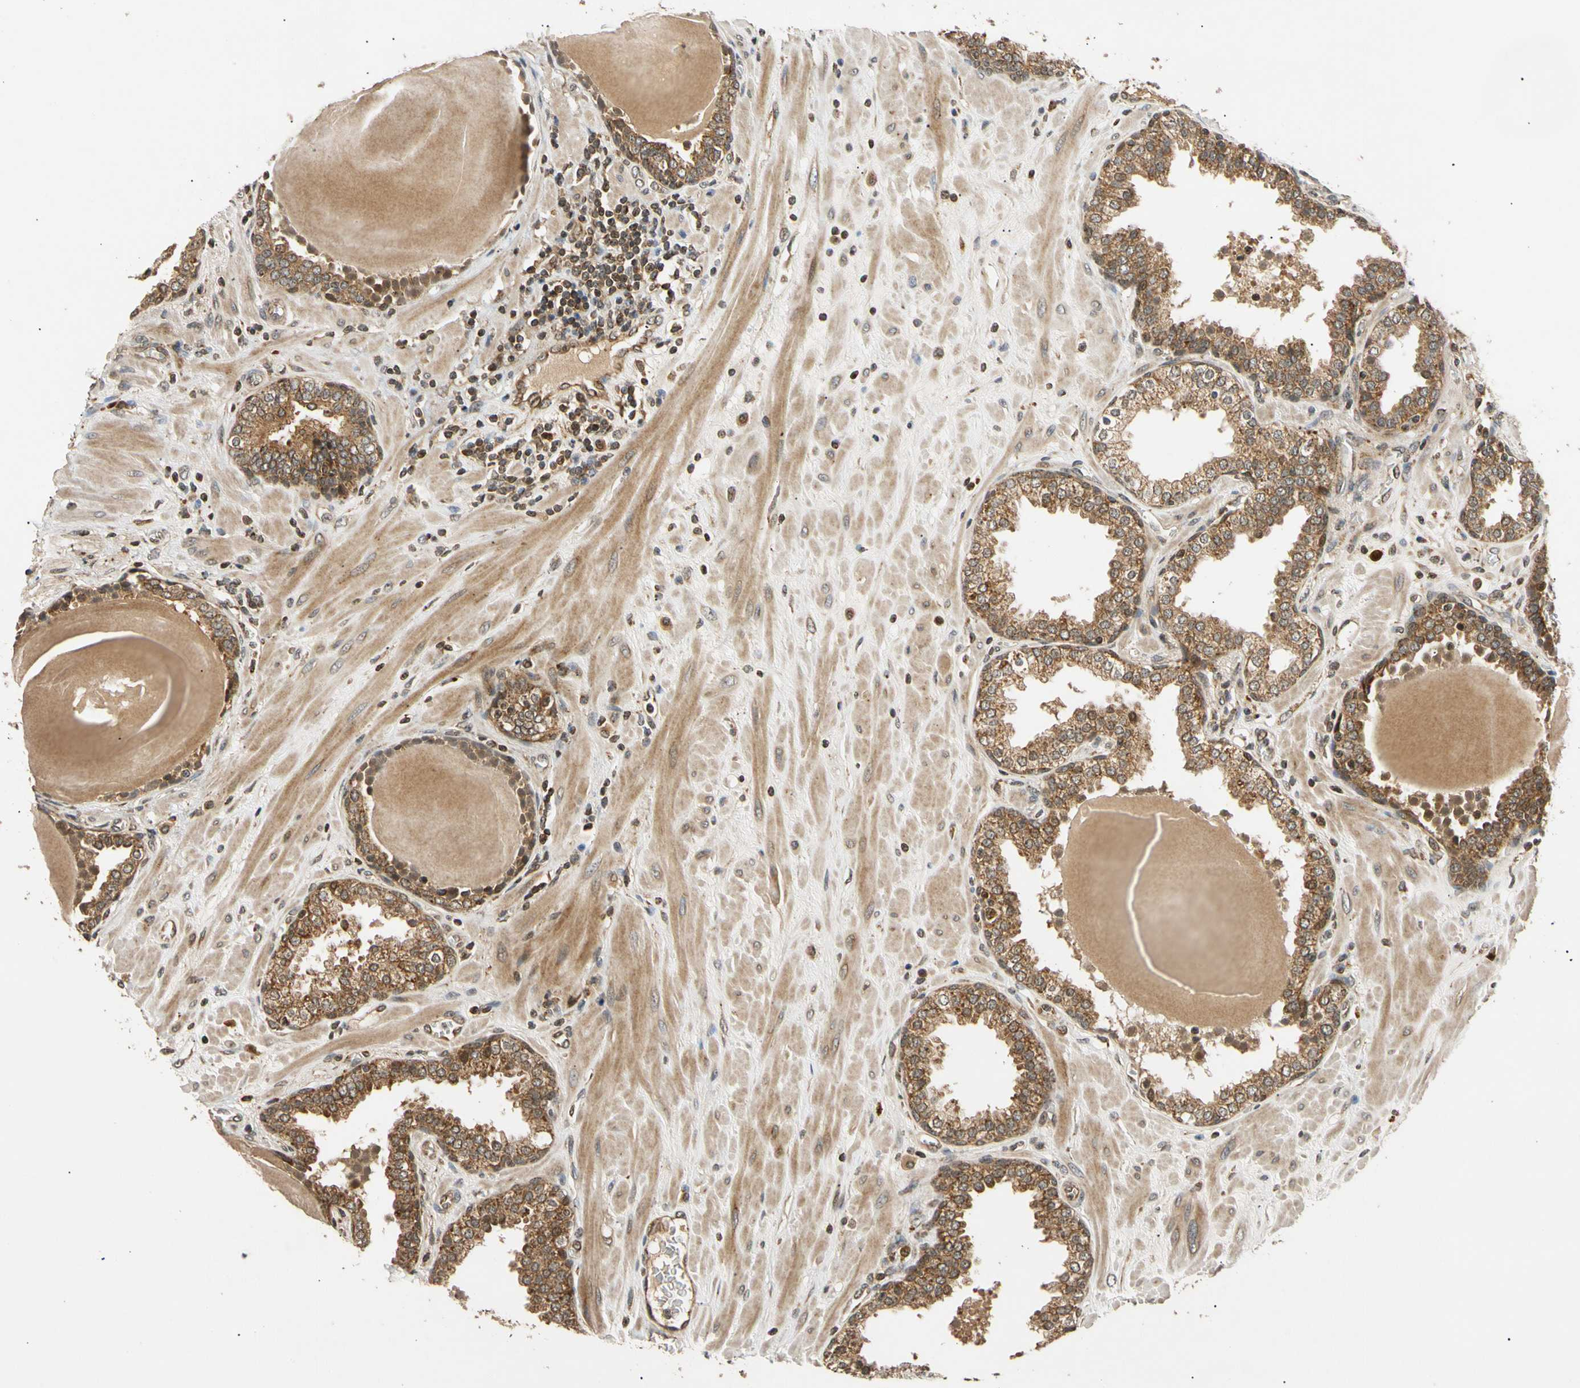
{"staining": {"intensity": "strong", "quantity": ">75%", "location": "cytoplasmic/membranous"}, "tissue": "prostate", "cell_type": "Glandular cells", "image_type": "normal", "snomed": [{"axis": "morphology", "description": "Normal tissue, NOS"}, {"axis": "topography", "description": "Prostate"}], "caption": "Protein staining displays strong cytoplasmic/membranous staining in approximately >75% of glandular cells in benign prostate.", "gene": "MRPS22", "patient": {"sex": "male", "age": 51}}